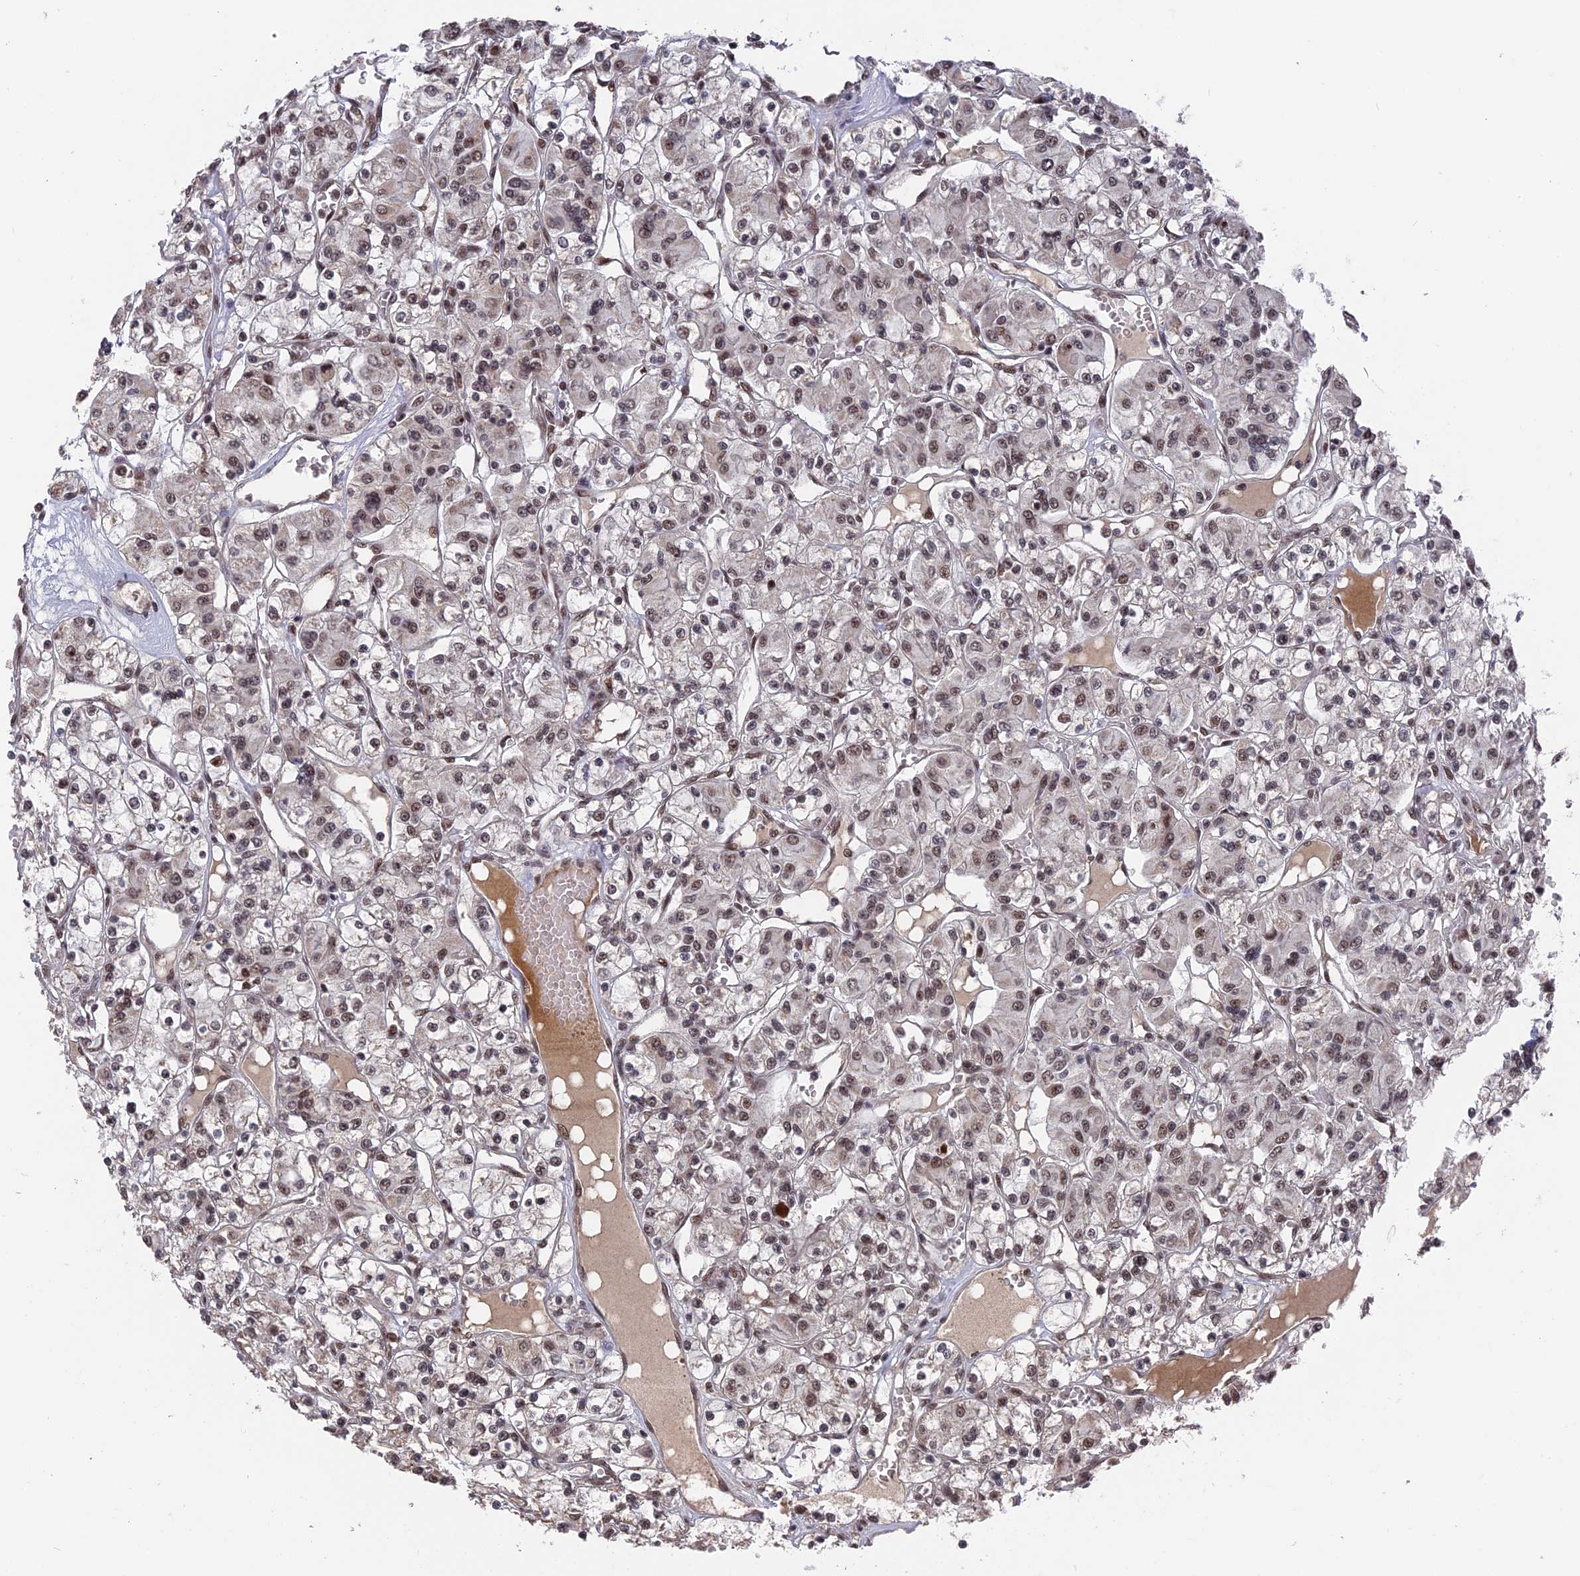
{"staining": {"intensity": "moderate", "quantity": ">75%", "location": "nuclear"}, "tissue": "renal cancer", "cell_type": "Tumor cells", "image_type": "cancer", "snomed": [{"axis": "morphology", "description": "Adenocarcinoma, NOS"}, {"axis": "topography", "description": "Kidney"}], "caption": "Human renal adenocarcinoma stained with a brown dye demonstrates moderate nuclear positive positivity in approximately >75% of tumor cells.", "gene": "SF3A2", "patient": {"sex": "female", "age": 59}}